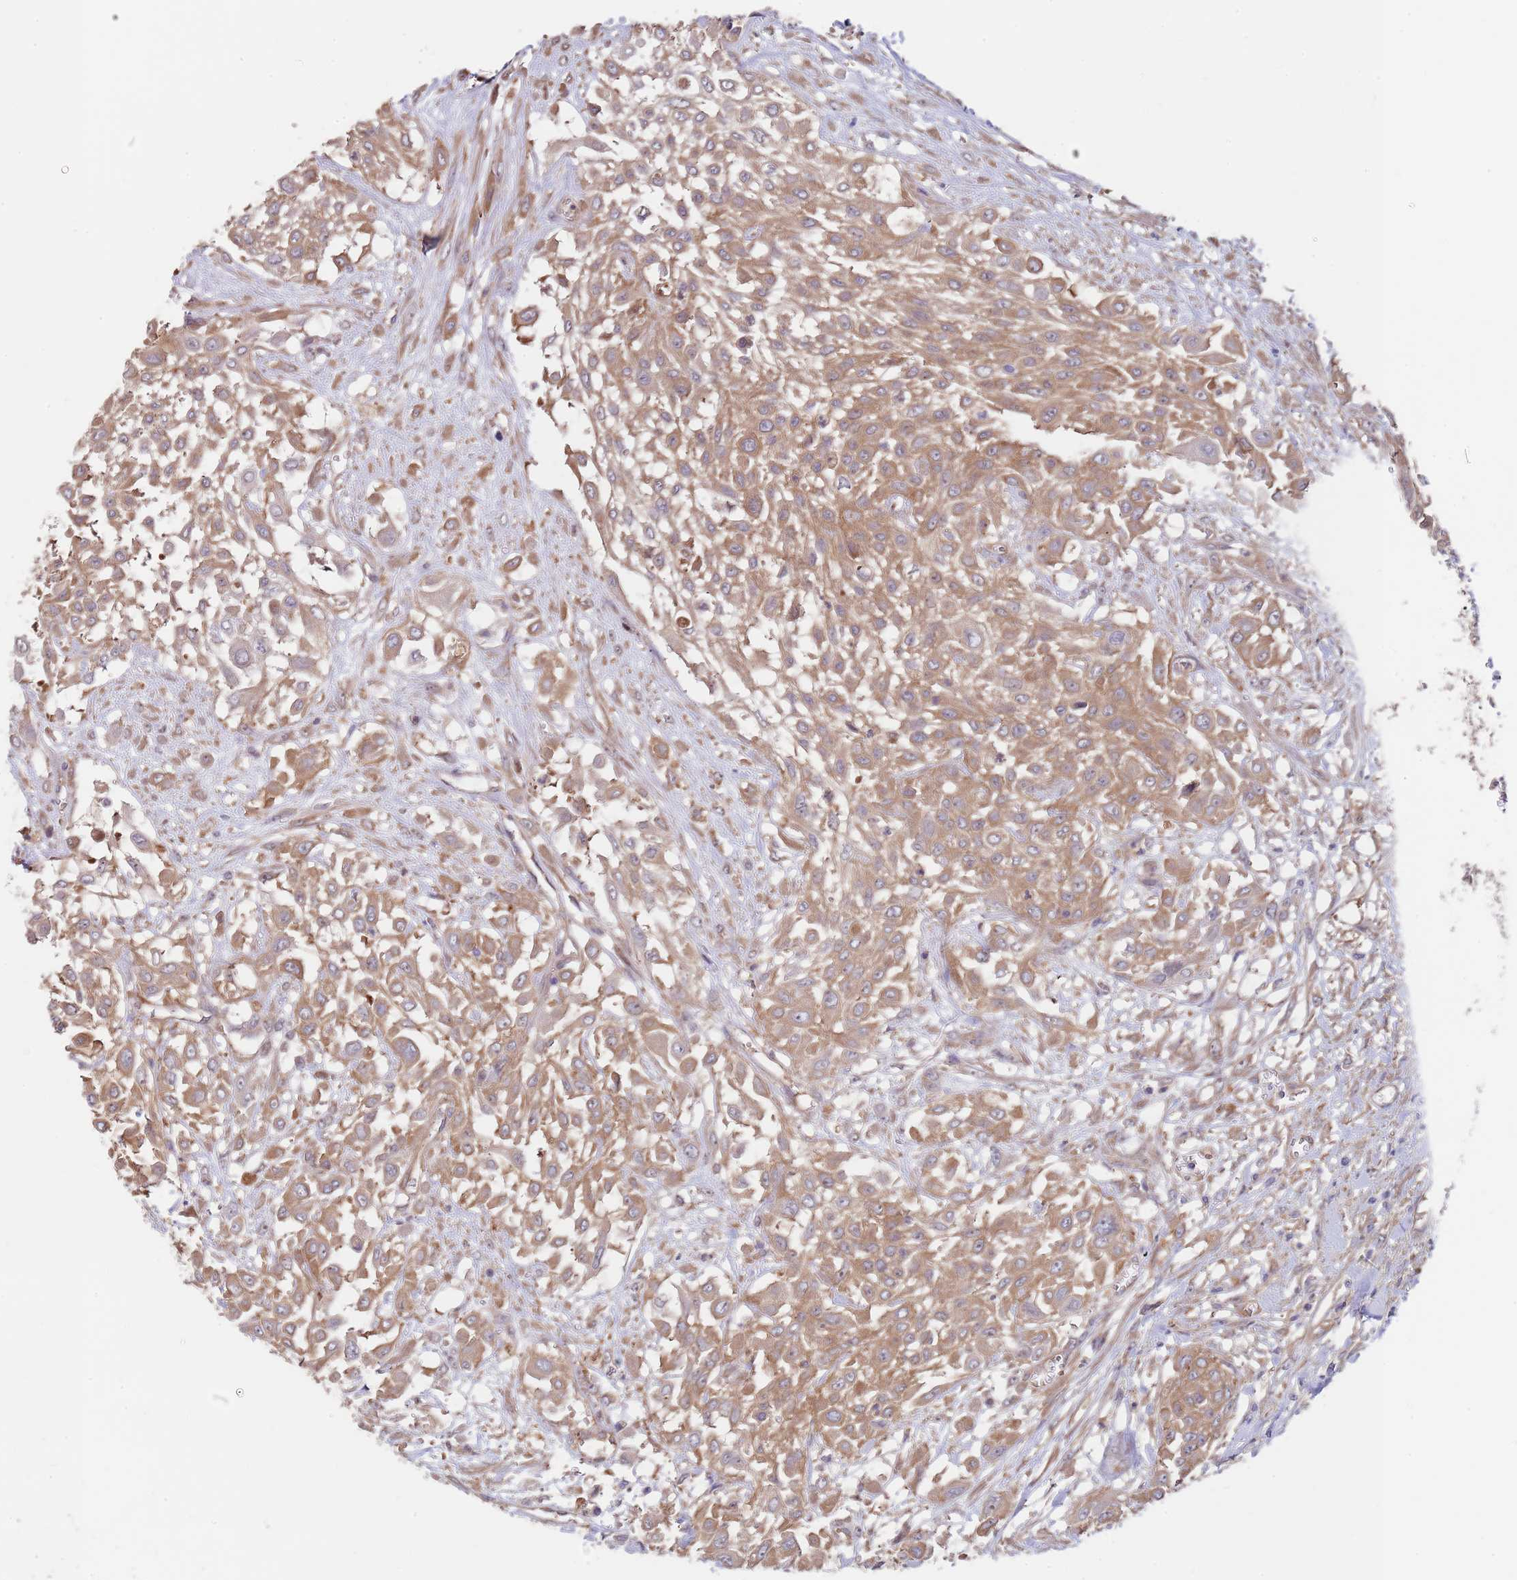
{"staining": {"intensity": "moderate", "quantity": ">75%", "location": "cytoplasmic/membranous"}, "tissue": "urothelial cancer", "cell_type": "Tumor cells", "image_type": "cancer", "snomed": [{"axis": "morphology", "description": "Urothelial carcinoma, High grade"}, {"axis": "topography", "description": "Urinary bladder"}], "caption": "The immunohistochemical stain labels moderate cytoplasmic/membranous staining in tumor cells of urothelial cancer tissue.", "gene": "EIF3F", "patient": {"sex": "male", "age": 57}}